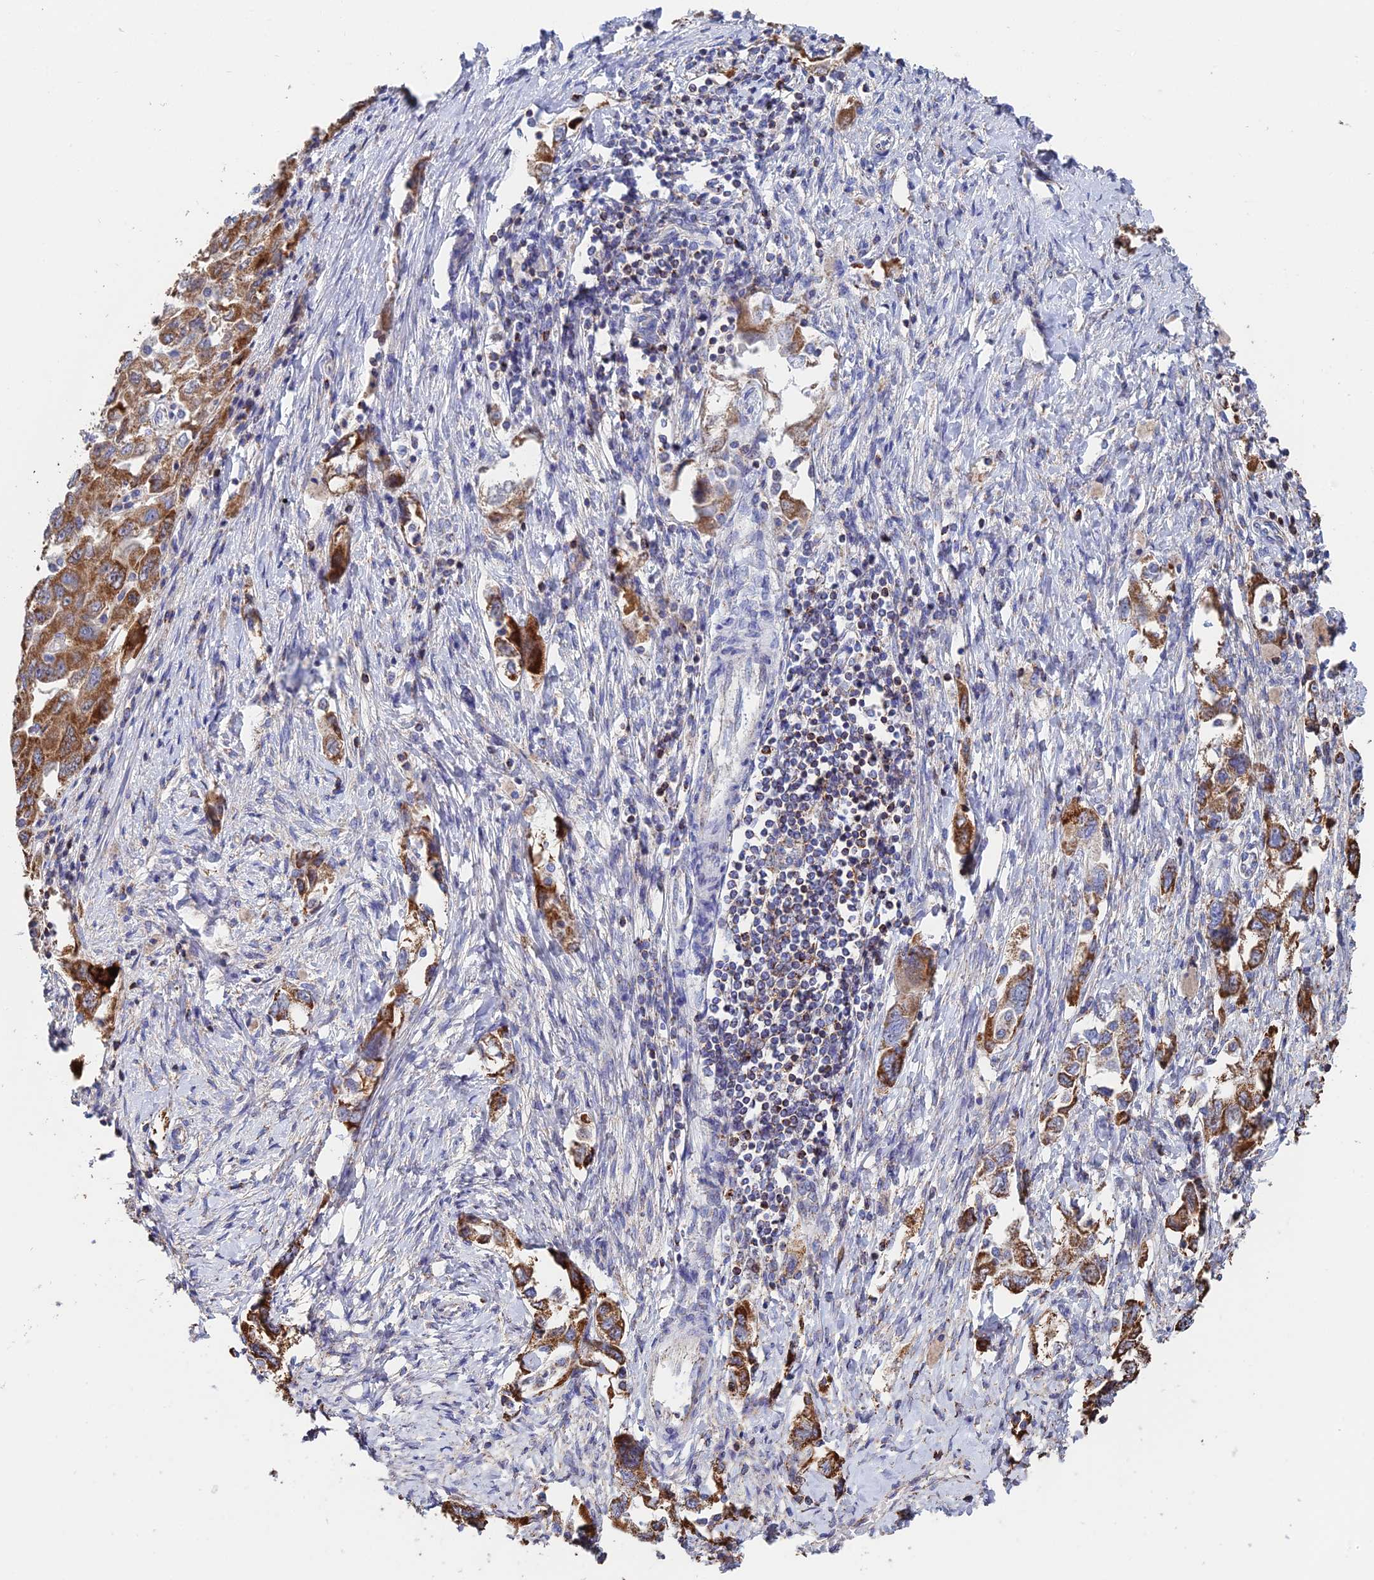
{"staining": {"intensity": "strong", "quantity": ">75%", "location": "cytoplasmic/membranous"}, "tissue": "ovarian cancer", "cell_type": "Tumor cells", "image_type": "cancer", "snomed": [{"axis": "morphology", "description": "Carcinoma, NOS"}, {"axis": "morphology", "description": "Cystadenocarcinoma, serous, NOS"}, {"axis": "topography", "description": "Ovary"}], "caption": "Ovarian serous cystadenocarcinoma stained with a protein marker reveals strong staining in tumor cells.", "gene": "SPOCK2", "patient": {"sex": "female", "age": 69}}